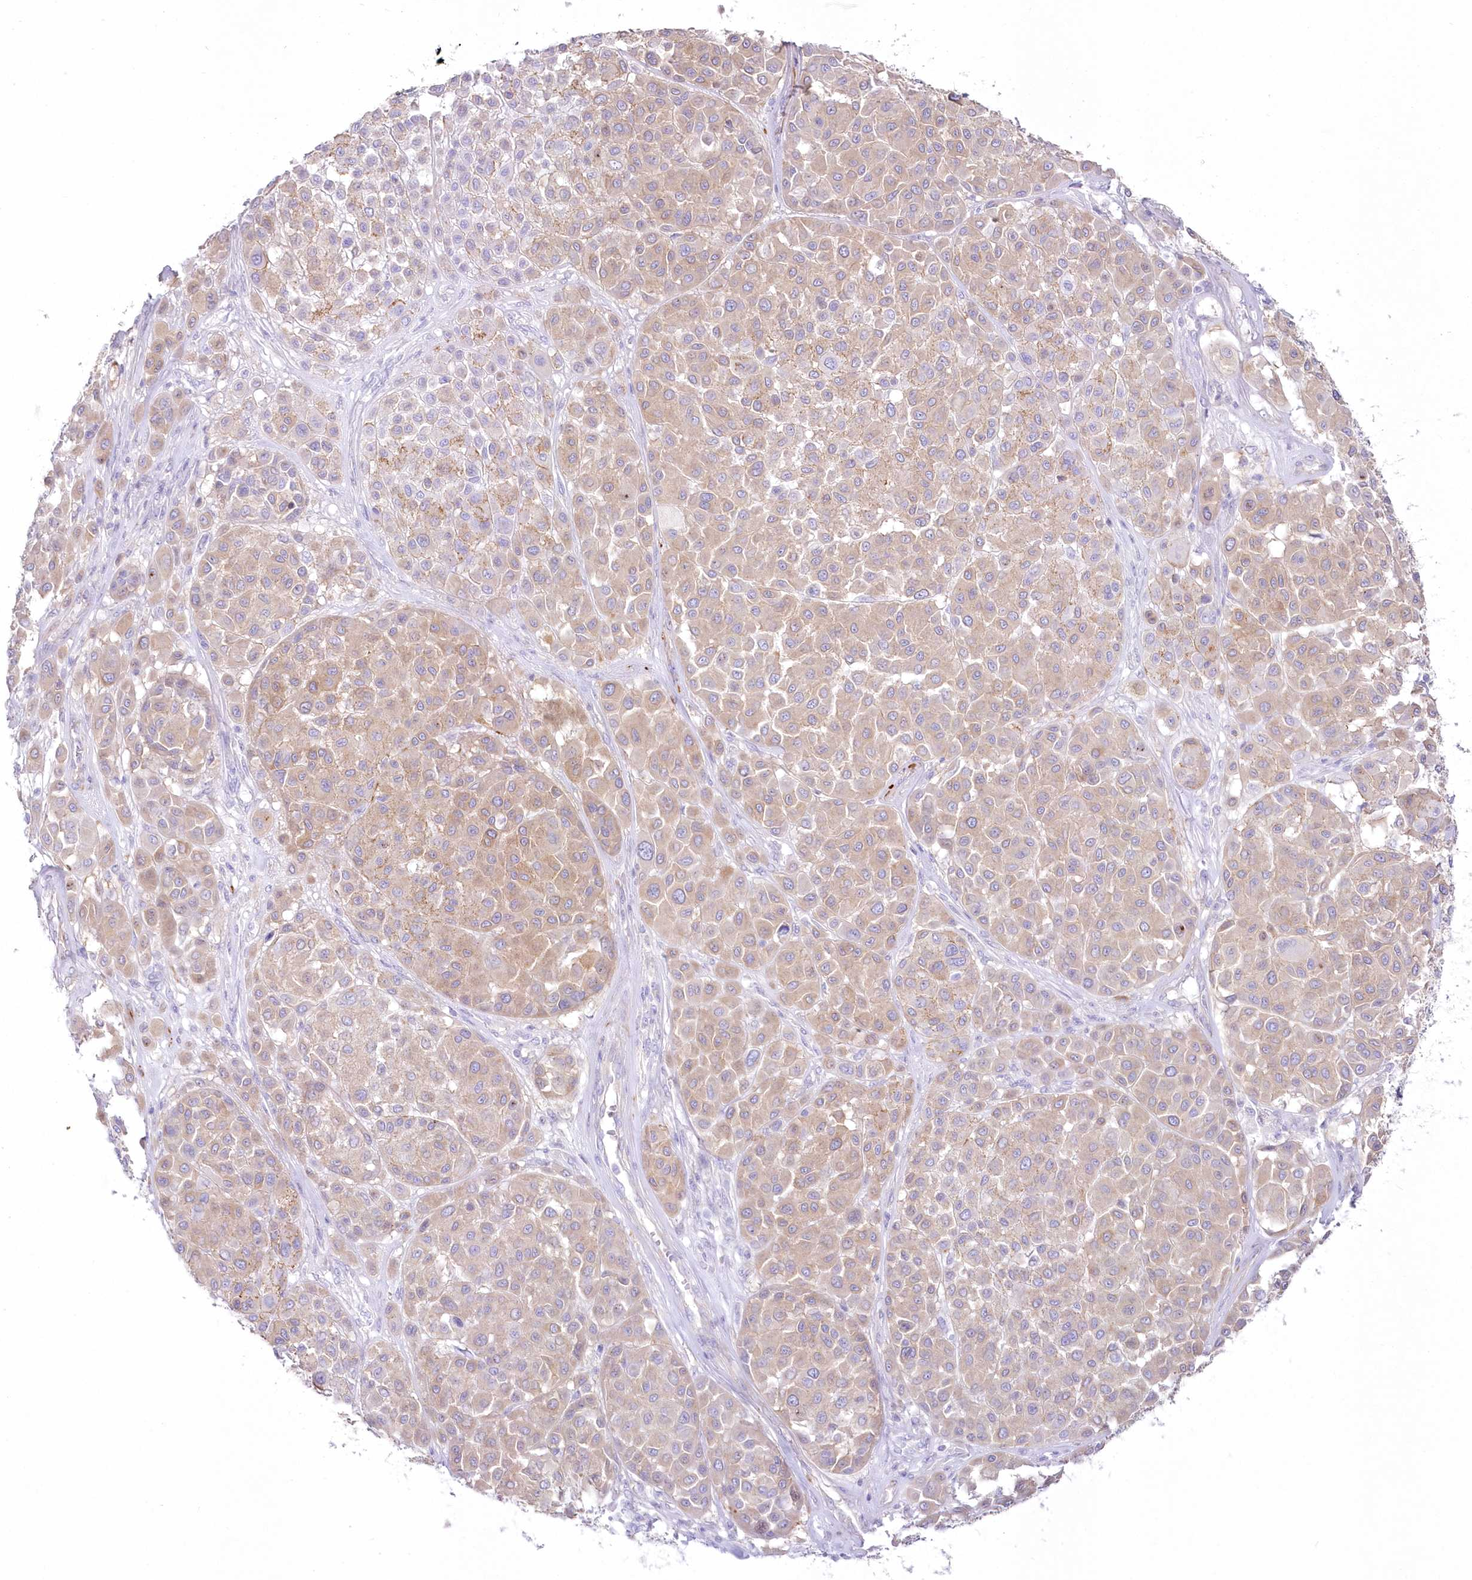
{"staining": {"intensity": "moderate", "quantity": ">75%", "location": "cytoplasmic/membranous"}, "tissue": "melanoma", "cell_type": "Tumor cells", "image_type": "cancer", "snomed": [{"axis": "morphology", "description": "Malignant melanoma, Metastatic site"}, {"axis": "topography", "description": "Soft tissue"}], "caption": "Melanoma stained for a protein shows moderate cytoplasmic/membranous positivity in tumor cells.", "gene": "ZNF843", "patient": {"sex": "male", "age": 41}}